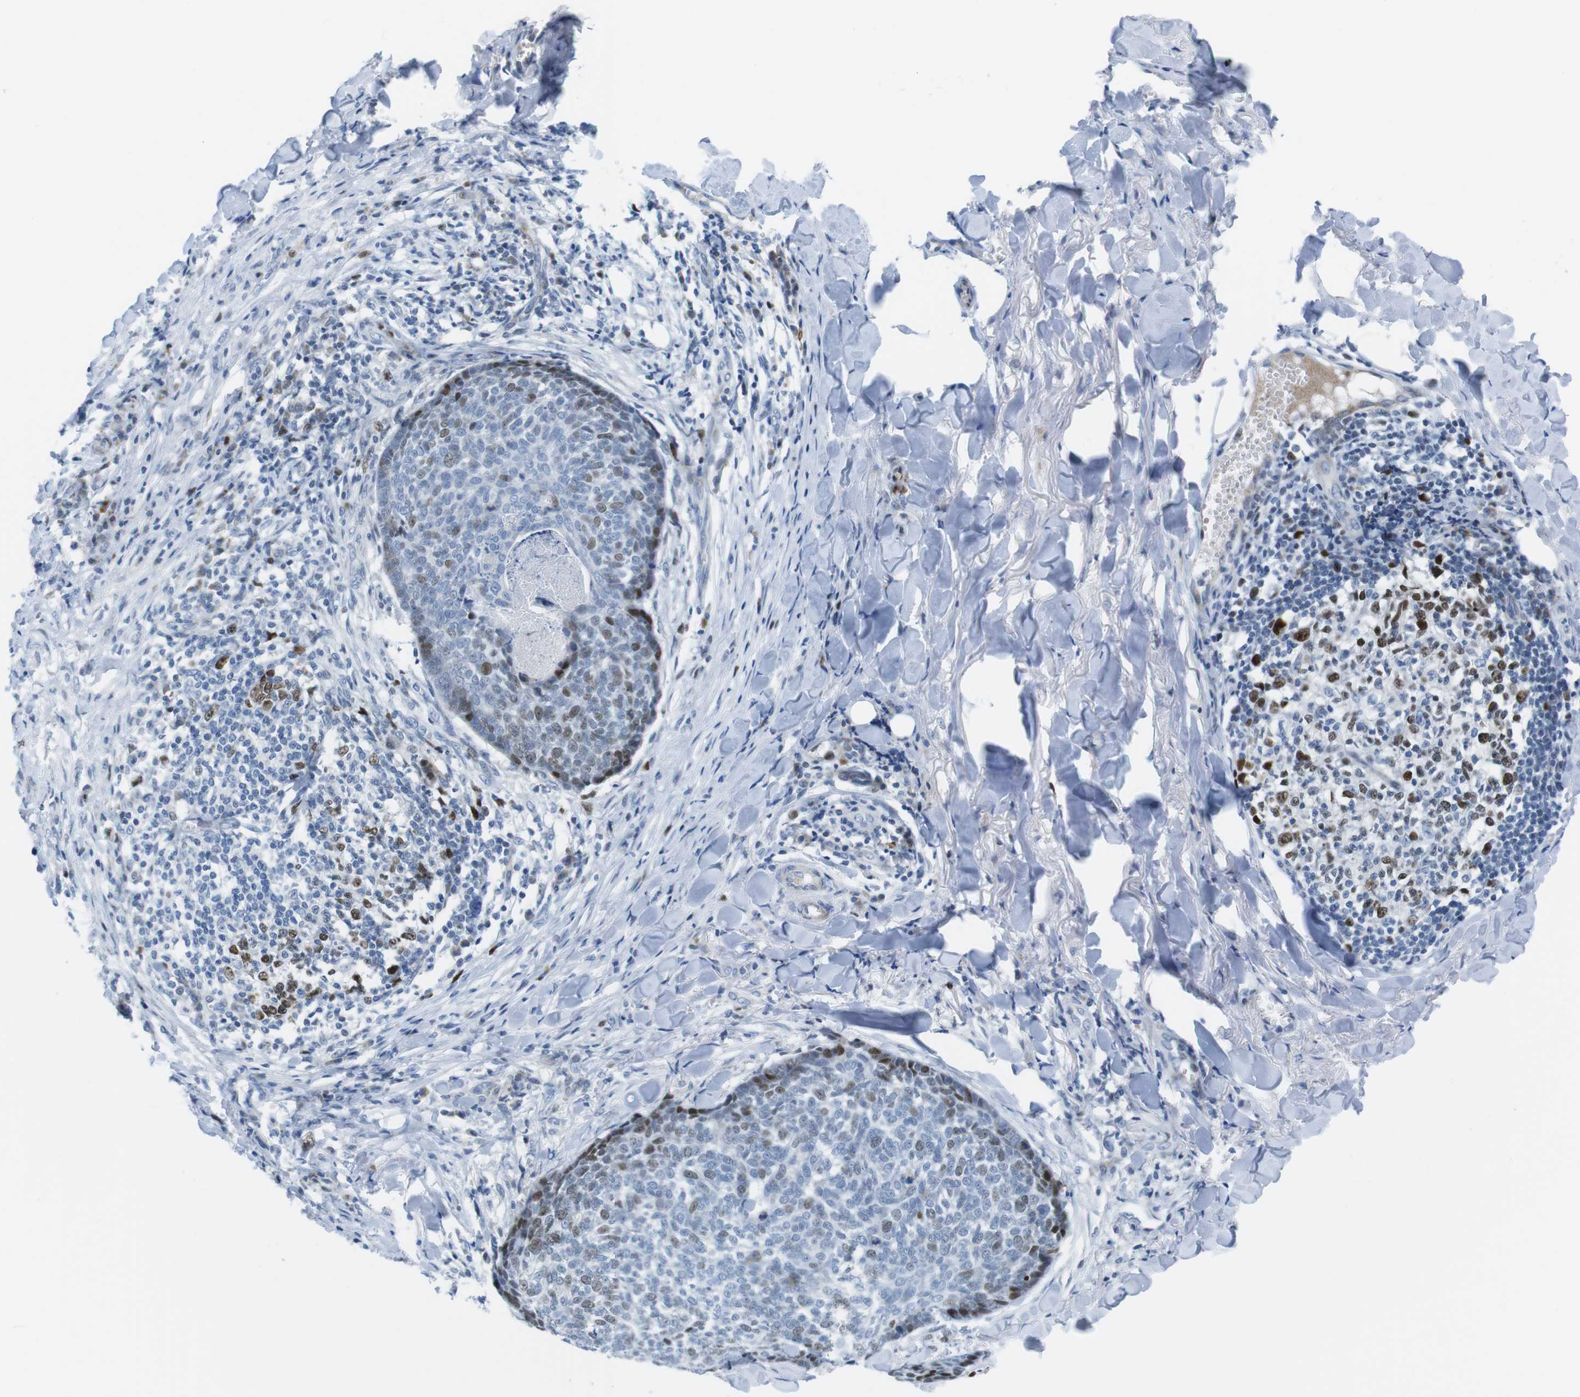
{"staining": {"intensity": "weak", "quantity": "<25%", "location": "nuclear"}, "tissue": "skin cancer", "cell_type": "Tumor cells", "image_type": "cancer", "snomed": [{"axis": "morphology", "description": "Basal cell carcinoma"}, {"axis": "topography", "description": "Skin"}], "caption": "DAB immunohistochemical staining of human skin cancer demonstrates no significant positivity in tumor cells.", "gene": "CHAF1A", "patient": {"sex": "male", "age": 84}}